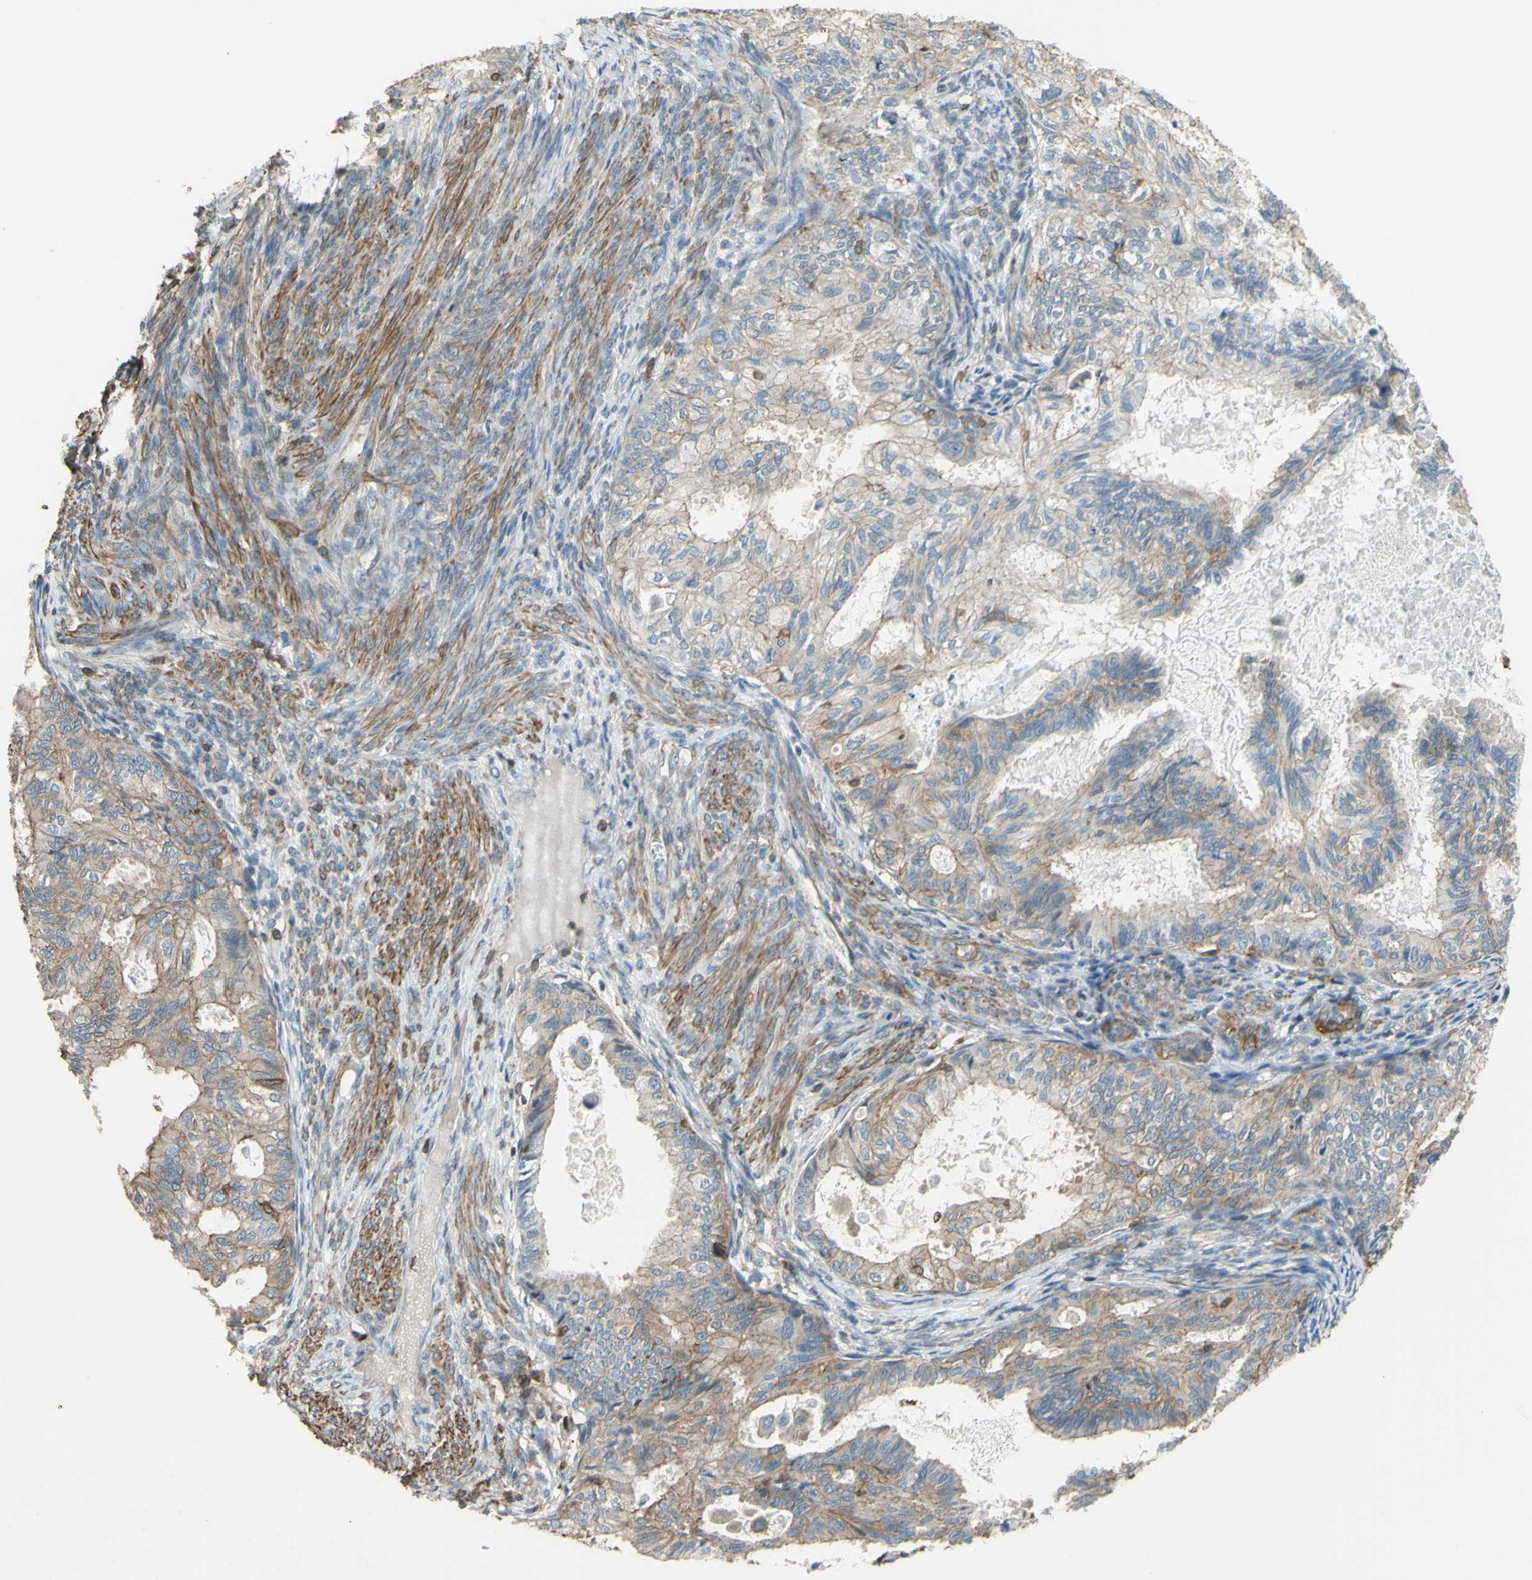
{"staining": {"intensity": "weak", "quantity": "25%-75%", "location": "cytoplasmic/membranous"}, "tissue": "cervical cancer", "cell_type": "Tumor cells", "image_type": "cancer", "snomed": [{"axis": "morphology", "description": "Normal tissue, NOS"}, {"axis": "morphology", "description": "Adenocarcinoma, NOS"}, {"axis": "topography", "description": "Cervix"}, {"axis": "topography", "description": "Endometrium"}], "caption": "Immunohistochemical staining of human adenocarcinoma (cervical) demonstrates weak cytoplasmic/membranous protein positivity in approximately 25%-75% of tumor cells.", "gene": "ADD3", "patient": {"sex": "female", "age": 86}}